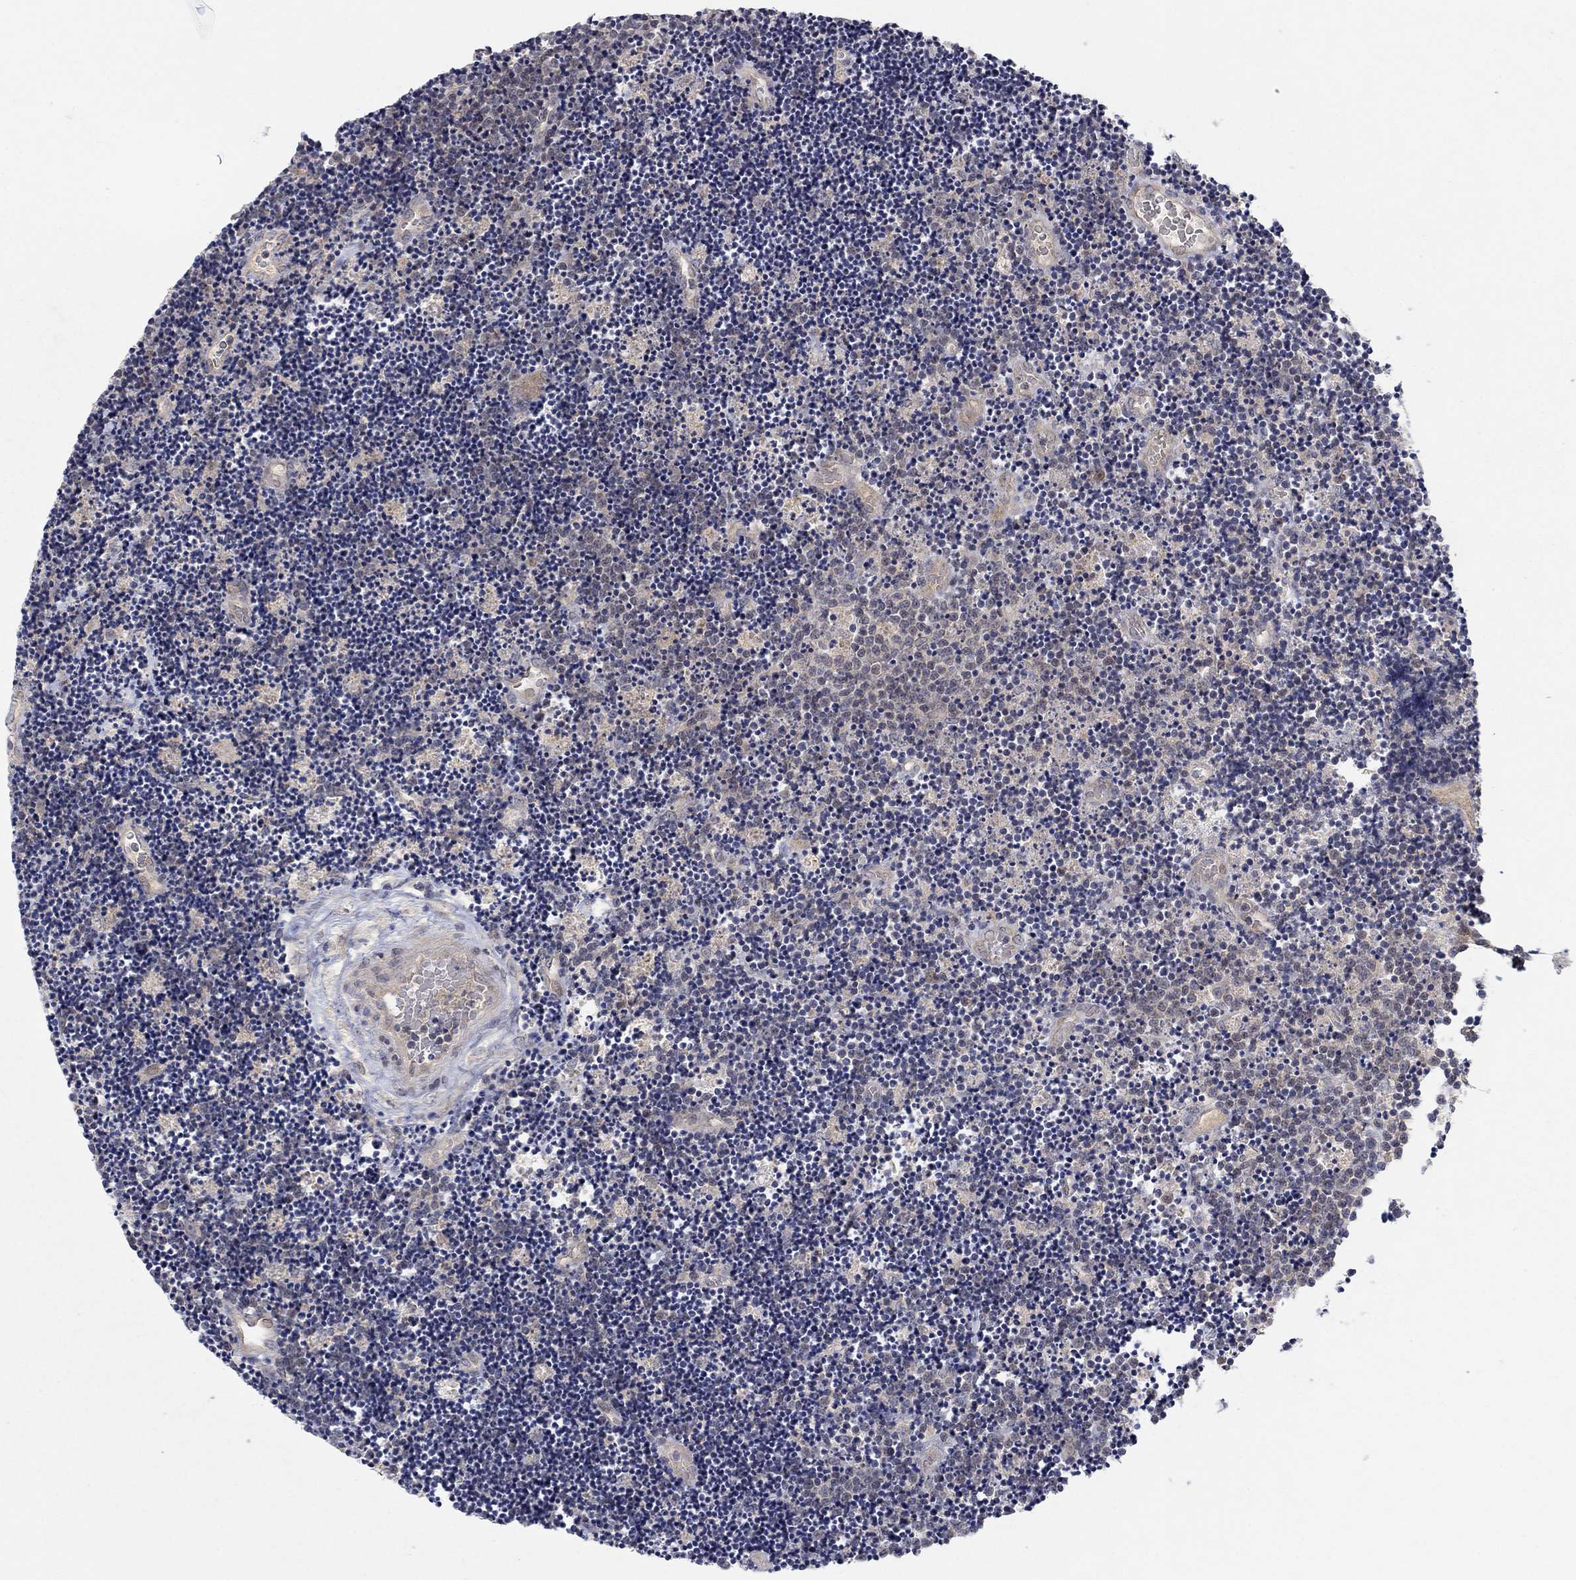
{"staining": {"intensity": "negative", "quantity": "none", "location": "none"}, "tissue": "lymphoma", "cell_type": "Tumor cells", "image_type": "cancer", "snomed": [{"axis": "morphology", "description": "Malignant lymphoma, non-Hodgkin's type, Low grade"}, {"axis": "topography", "description": "Brain"}], "caption": "High power microscopy image of an immunohistochemistry image of lymphoma, revealing no significant expression in tumor cells. (Brightfield microscopy of DAB IHC at high magnification).", "gene": "IL4", "patient": {"sex": "female", "age": 66}}